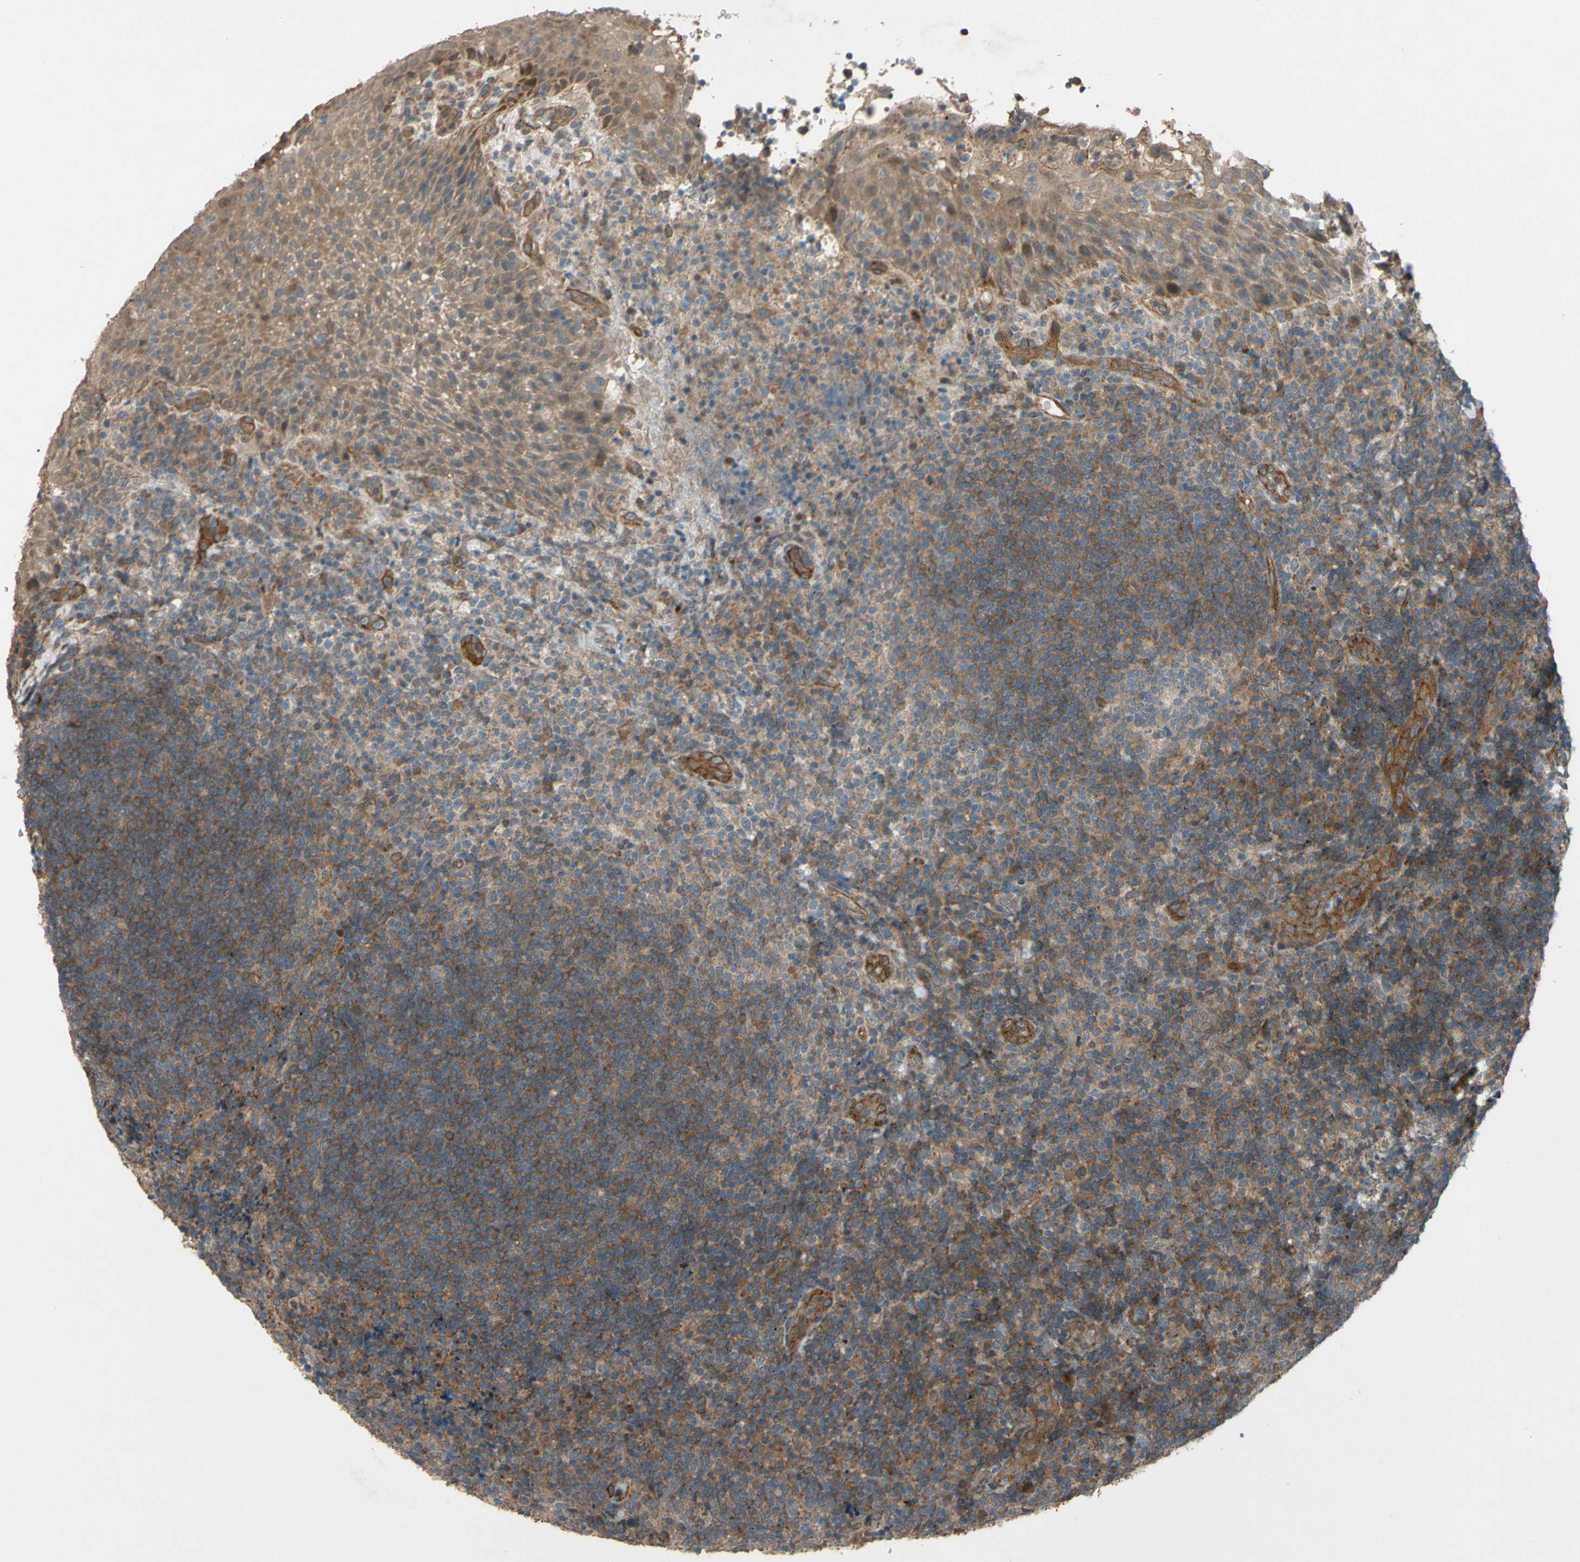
{"staining": {"intensity": "strong", "quantity": ">75%", "location": "cytoplasmic/membranous"}, "tissue": "lymphoma", "cell_type": "Tumor cells", "image_type": "cancer", "snomed": [{"axis": "morphology", "description": "Malignant lymphoma, non-Hodgkin's type, High grade"}, {"axis": "topography", "description": "Tonsil"}], "caption": "Immunohistochemical staining of lymphoma displays strong cytoplasmic/membranous protein staining in approximately >75% of tumor cells.", "gene": "SHROOM4", "patient": {"sex": "female", "age": 36}}